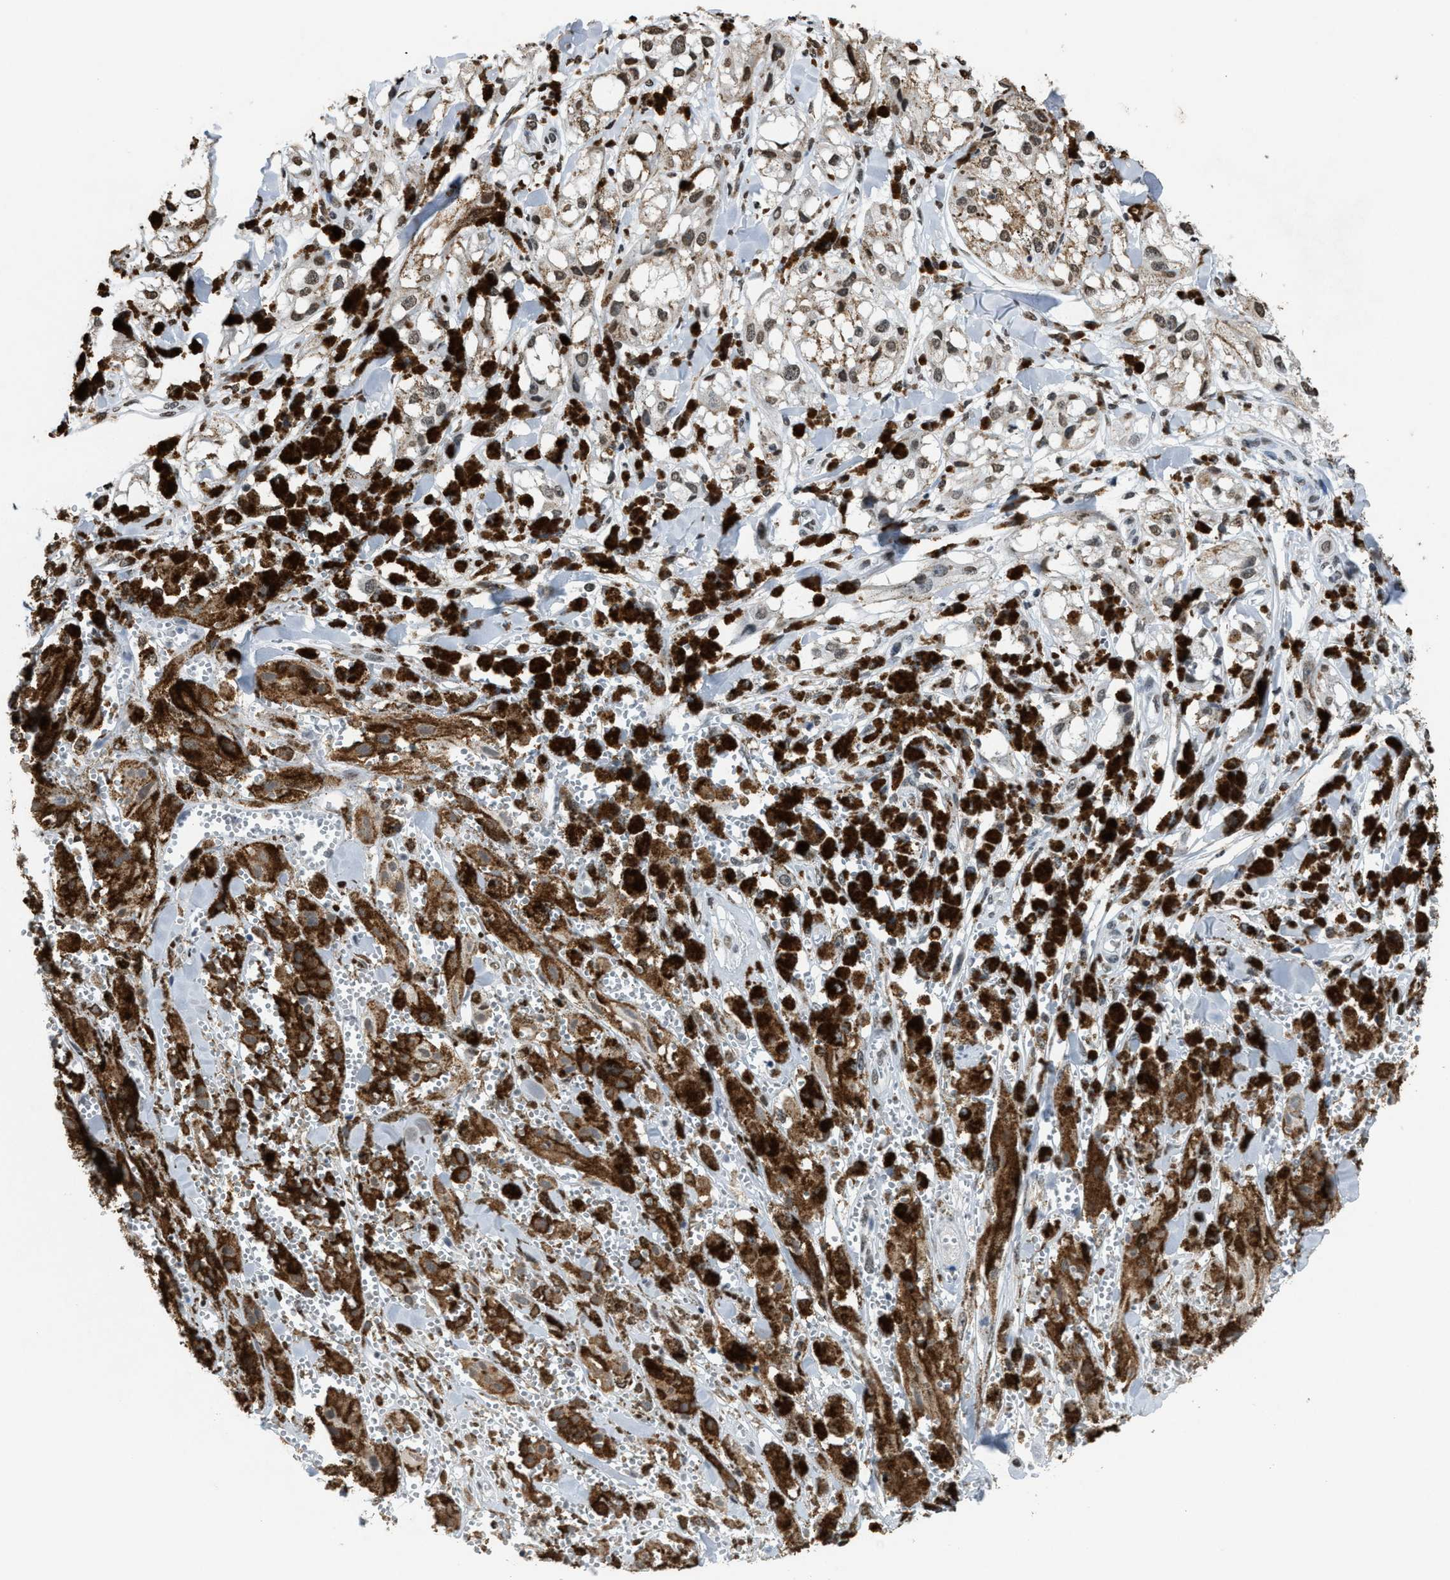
{"staining": {"intensity": "weak", "quantity": "<25%", "location": "cytoplasmic/membranous,nuclear"}, "tissue": "melanoma", "cell_type": "Tumor cells", "image_type": "cancer", "snomed": [{"axis": "morphology", "description": "Malignant melanoma, NOS"}, {"axis": "topography", "description": "Skin"}], "caption": "This is an immunohistochemistry (IHC) histopathology image of human malignant melanoma. There is no expression in tumor cells.", "gene": "NUP88", "patient": {"sex": "male", "age": 88}}